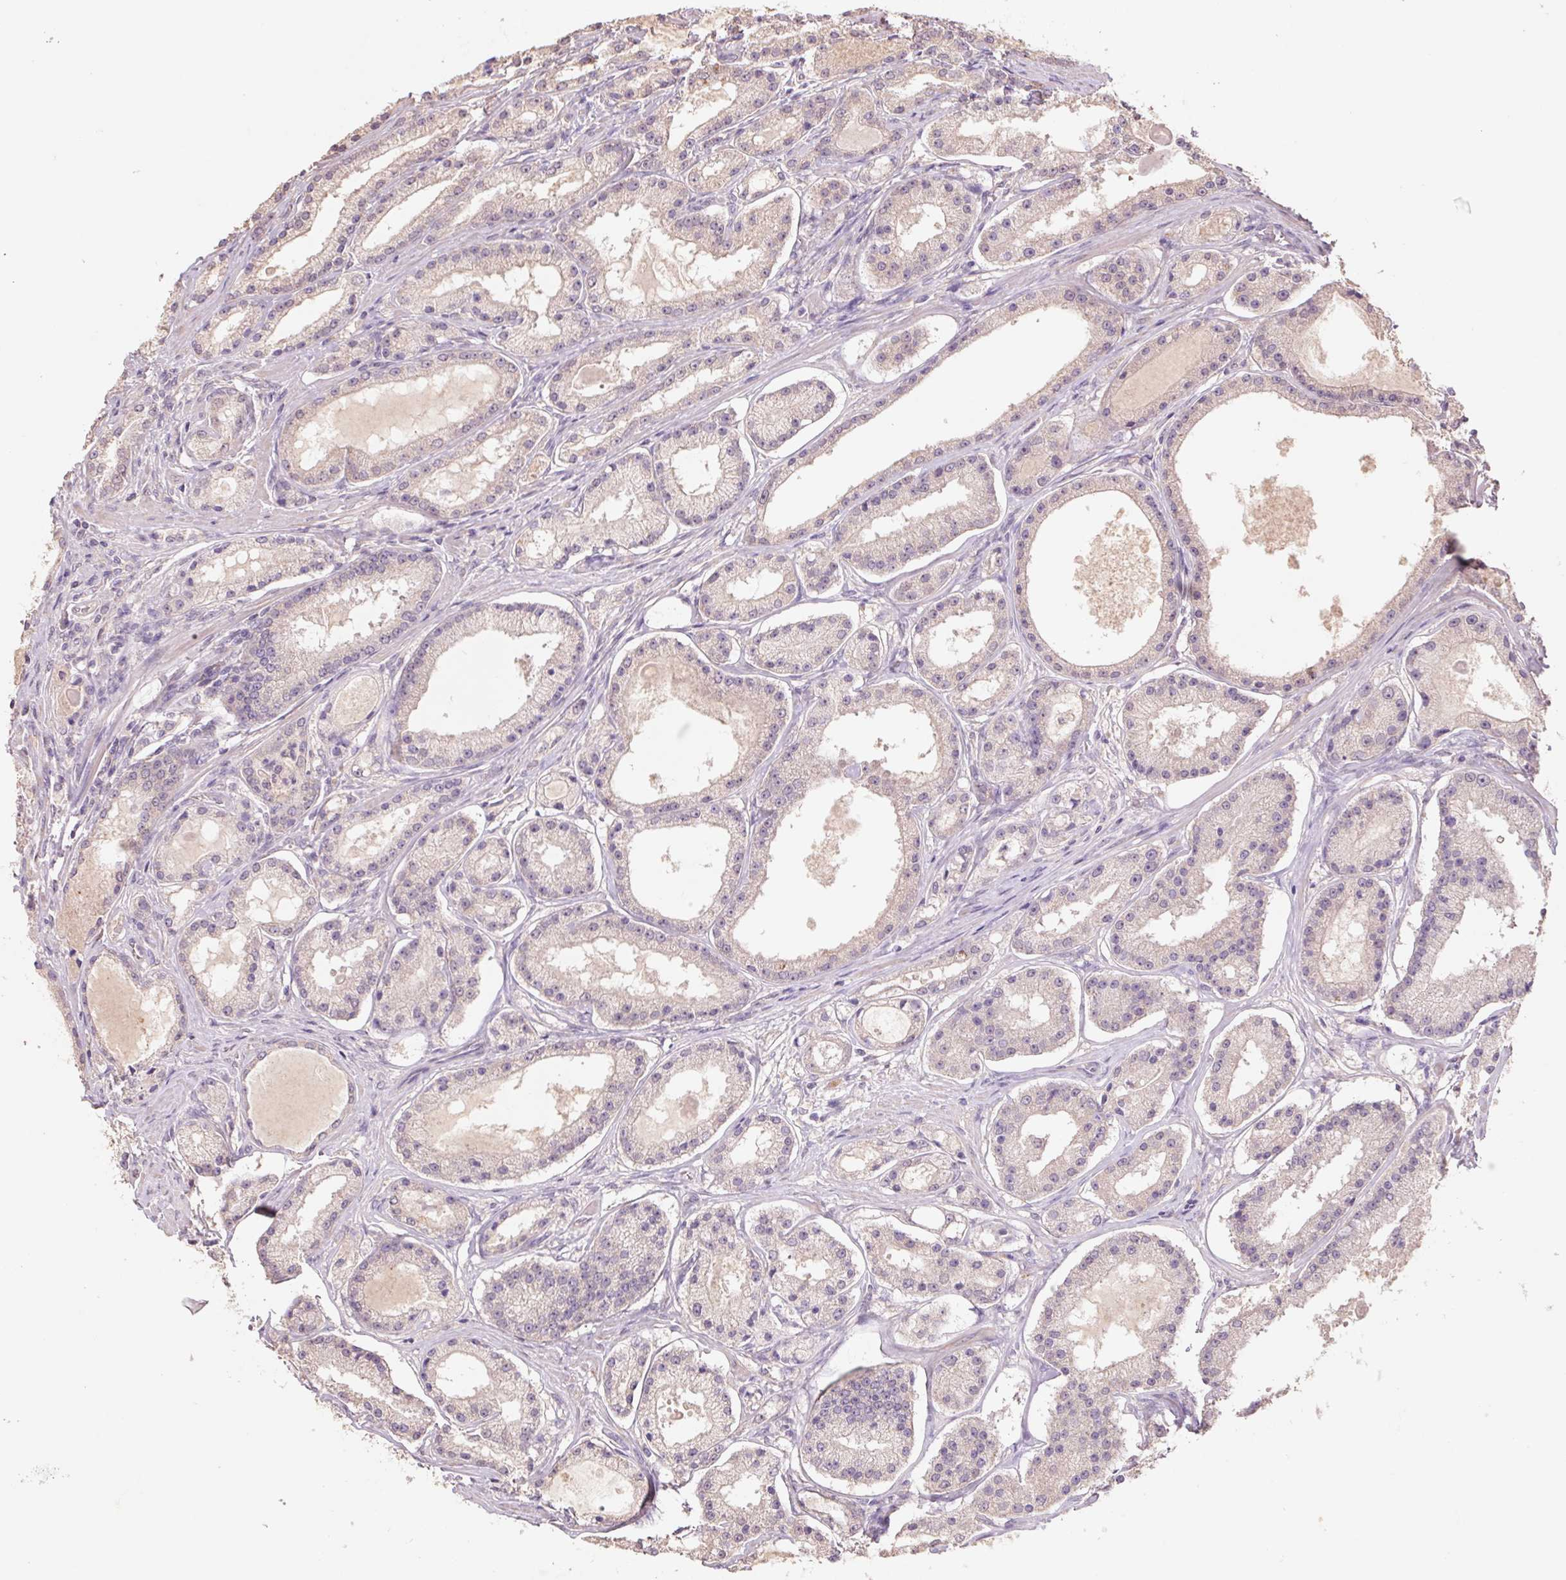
{"staining": {"intensity": "weak", "quantity": ">75%", "location": "cytoplasmic/membranous"}, "tissue": "prostate cancer", "cell_type": "Tumor cells", "image_type": "cancer", "snomed": [{"axis": "morphology", "description": "Adenocarcinoma, Low grade"}, {"axis": "topography", "description": "Prostate"}], "caption": "The image displays staining of adenocarcinoma (low-grade) (prostate), revealing weak cytoplasmic/membranous protein positivity (brown color) within tumor cells.", "gene": "GRM2", "patient": {"sex": "male", "age": 57}}